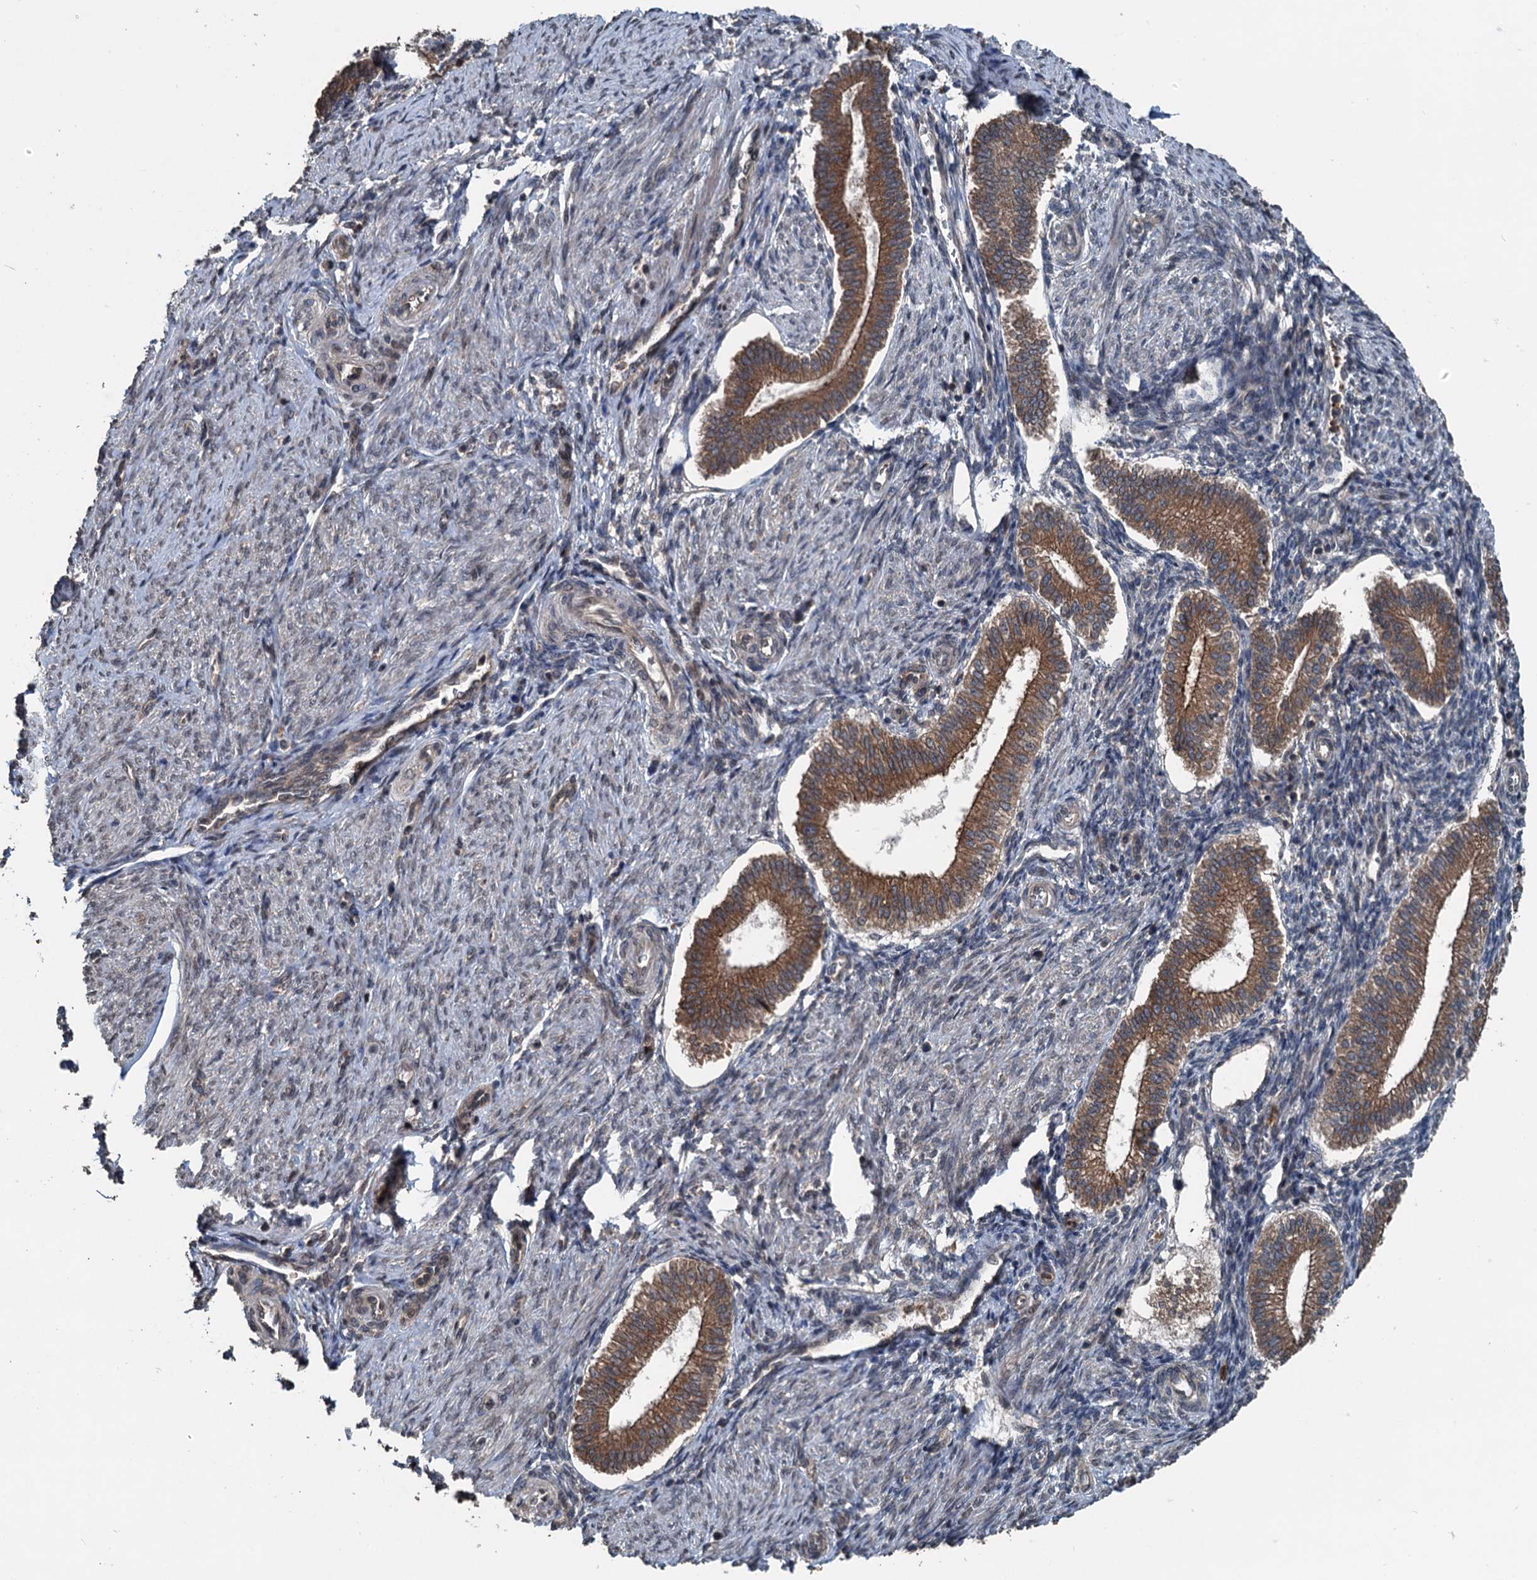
{"staining": {"intensity": "negative", "quantity": "none", "location": "none"}, "tissue": "endometrium", "cell_type": "Cells in endometrial stroma", "image_type": "normal", "snomed": [{"axis": "morphology", "description": "Normal tissue, NOS"}, {"axis": "topography", "description": "Endometrium"}], "caption": "A micrograph of endometrium stained for a protein exhibits no brown staining in cells in endometrial stroma. (Brightfield microscopy of DAB (3,3'-diaminobenzidine) immunohistochemistry at high magnification).", "gene": "N4BP2L2", "patient": {"sex": "female", "age": 24}}